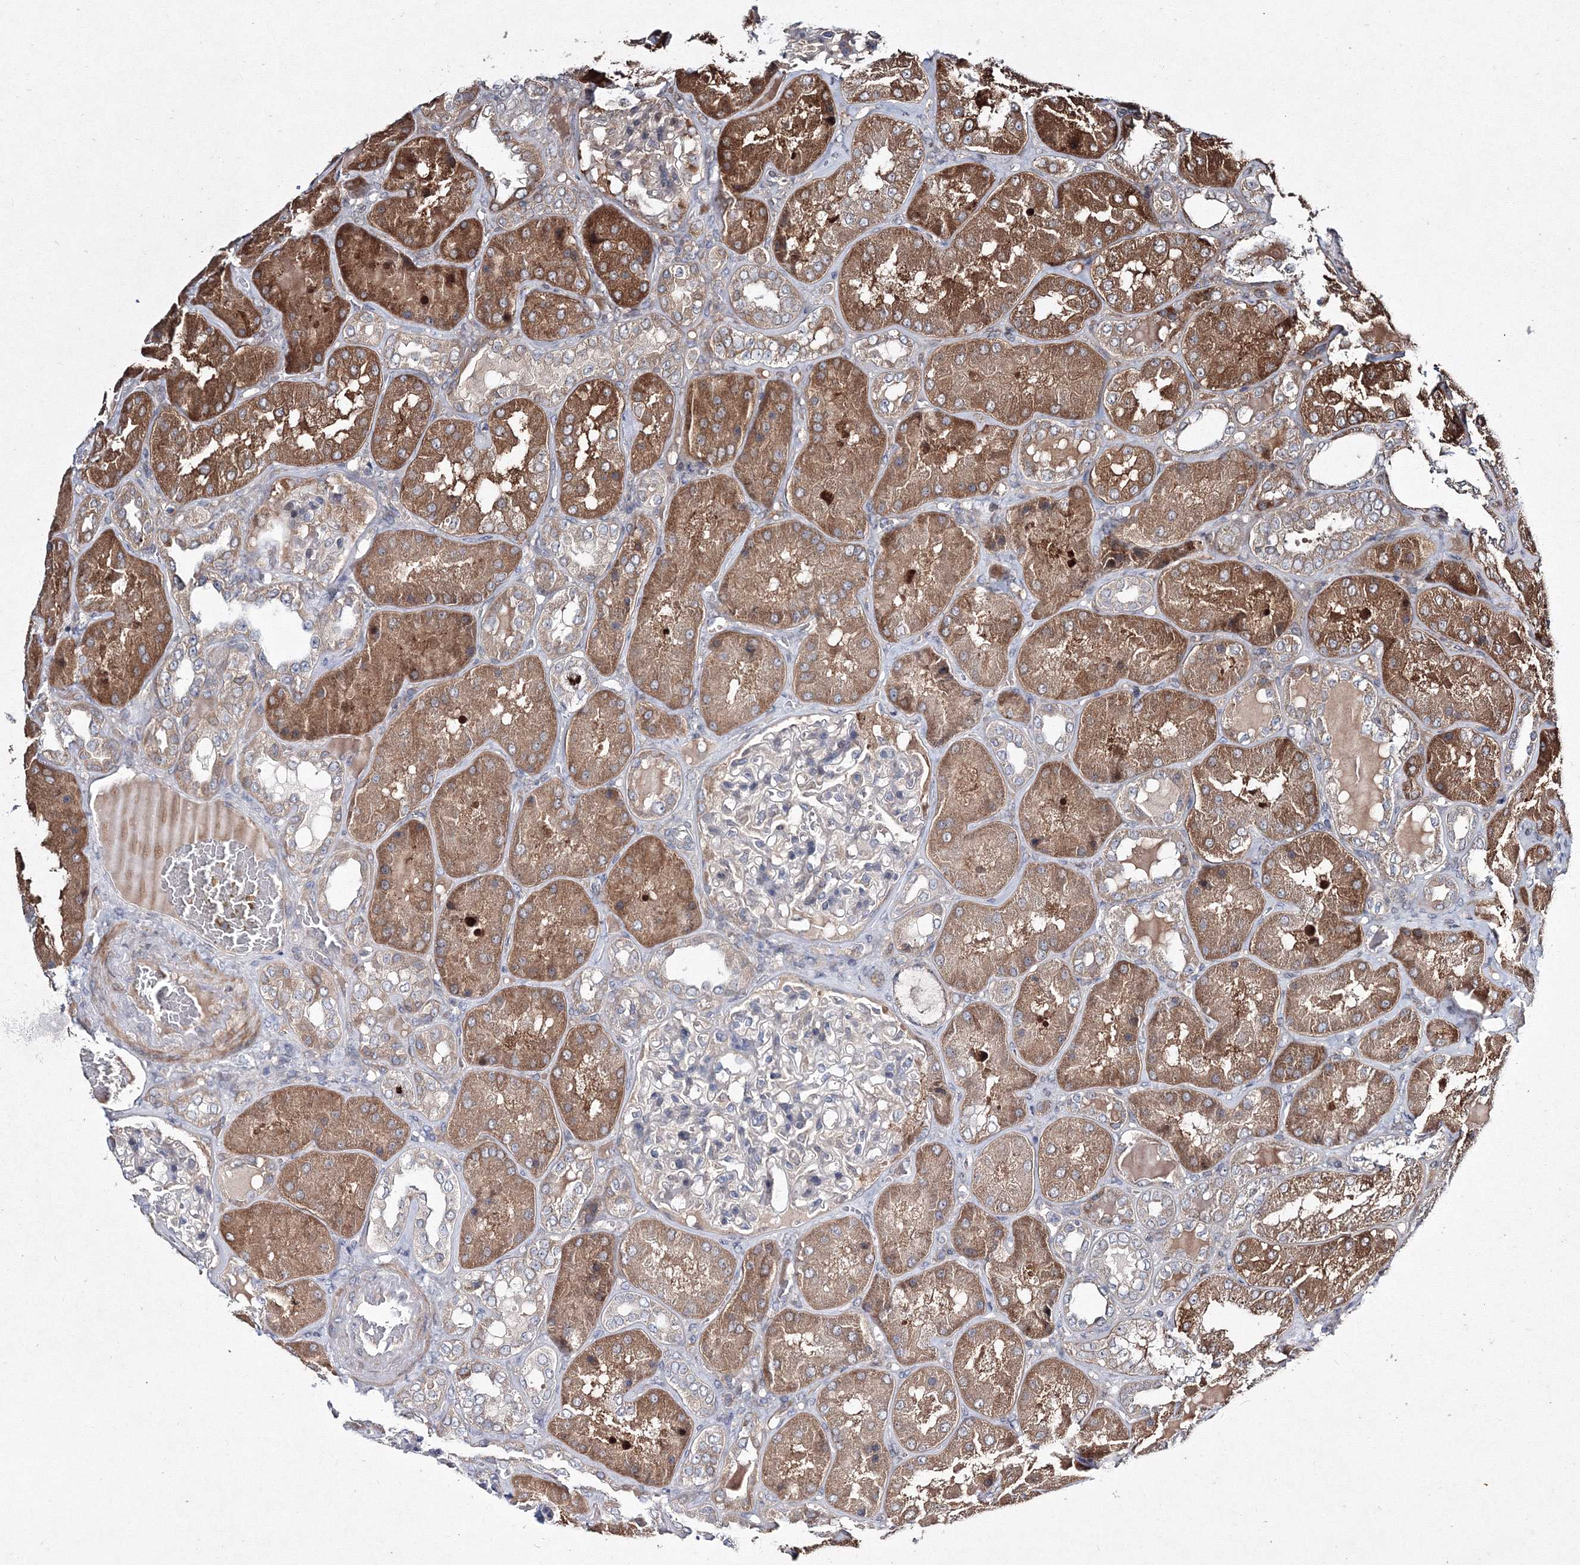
{"staining": {"intensity": "negative", "quantity": "none", "location": "none"}, "tissue": "kidney", "cell_type": "Cells in glomeruli", "image_type": "normal", "snomed": [{"axis": "morphology", "description": "Normal tissue, NOS"}, {"axis": "topography", "description": "Kidney"}], "caption": "The immunohistochemistry micrograph has no significant expression in cells in glomeruli of kidney.", "gene": "RANBP3L", "patient": {"sex": "female", "age": 56}}